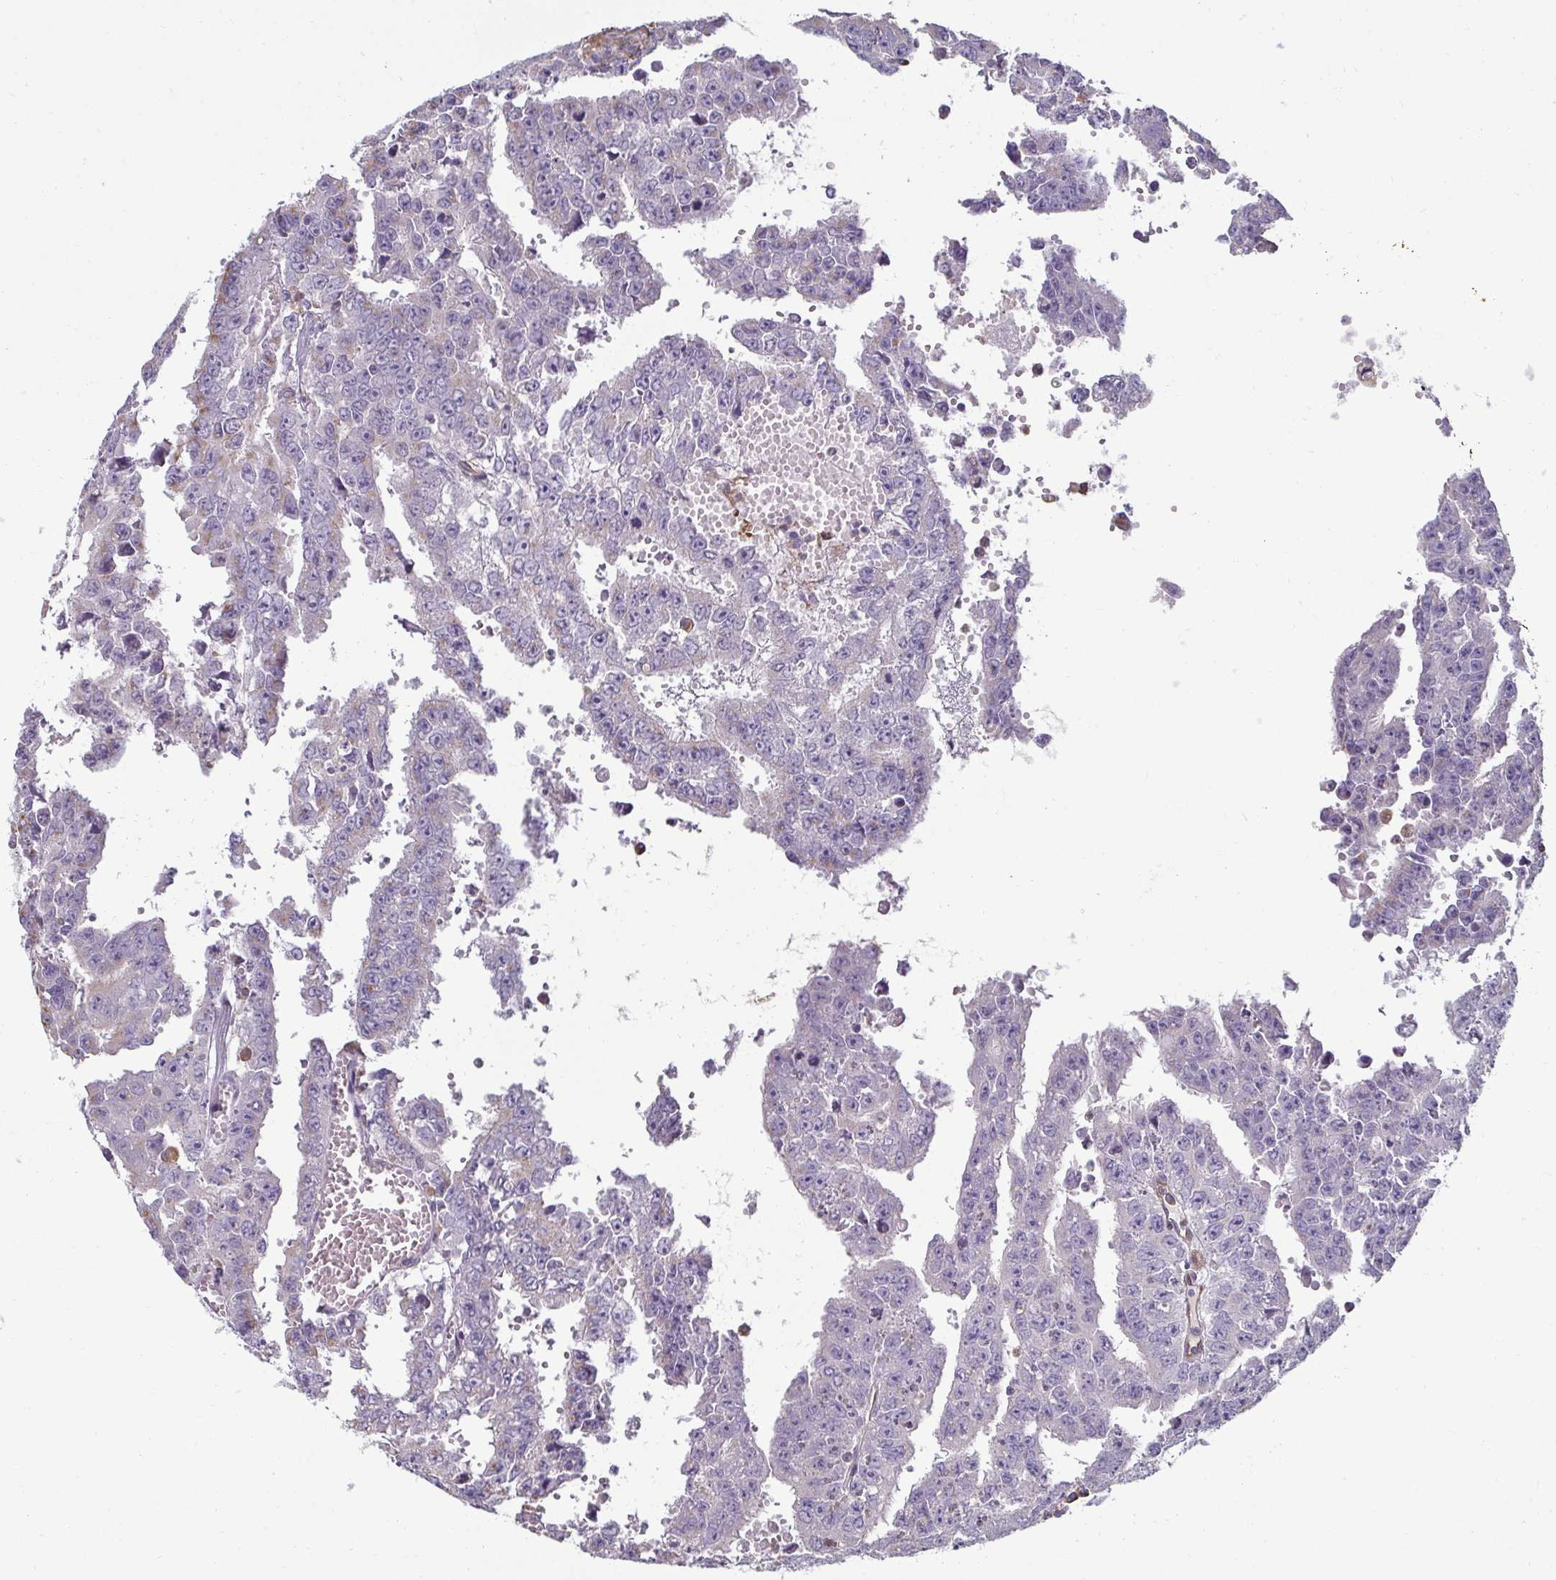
{"staining": {"intensity": "negative", "quantity": "none", "location": "none"}, "tissue": "testis cancer", "cell_type": "Tumor cells", "image_type": "cancer", "snomed": [{"axis": "morphology", "description": "Carcinoma, Embryonal, NOS"}, {"axis": "morphology", "description": "Teratoma, malignant, NOS"}, {"axis": "topography", "description": "Testis"}], "caption": "Immunohistochemistry histopathology image of human testis embryonal carcinoma stained for a protein (brown), which exhibits no staining in tumor cells.", "gene": "PDE2A", "patient": {"sex": "male", "age": 24}}